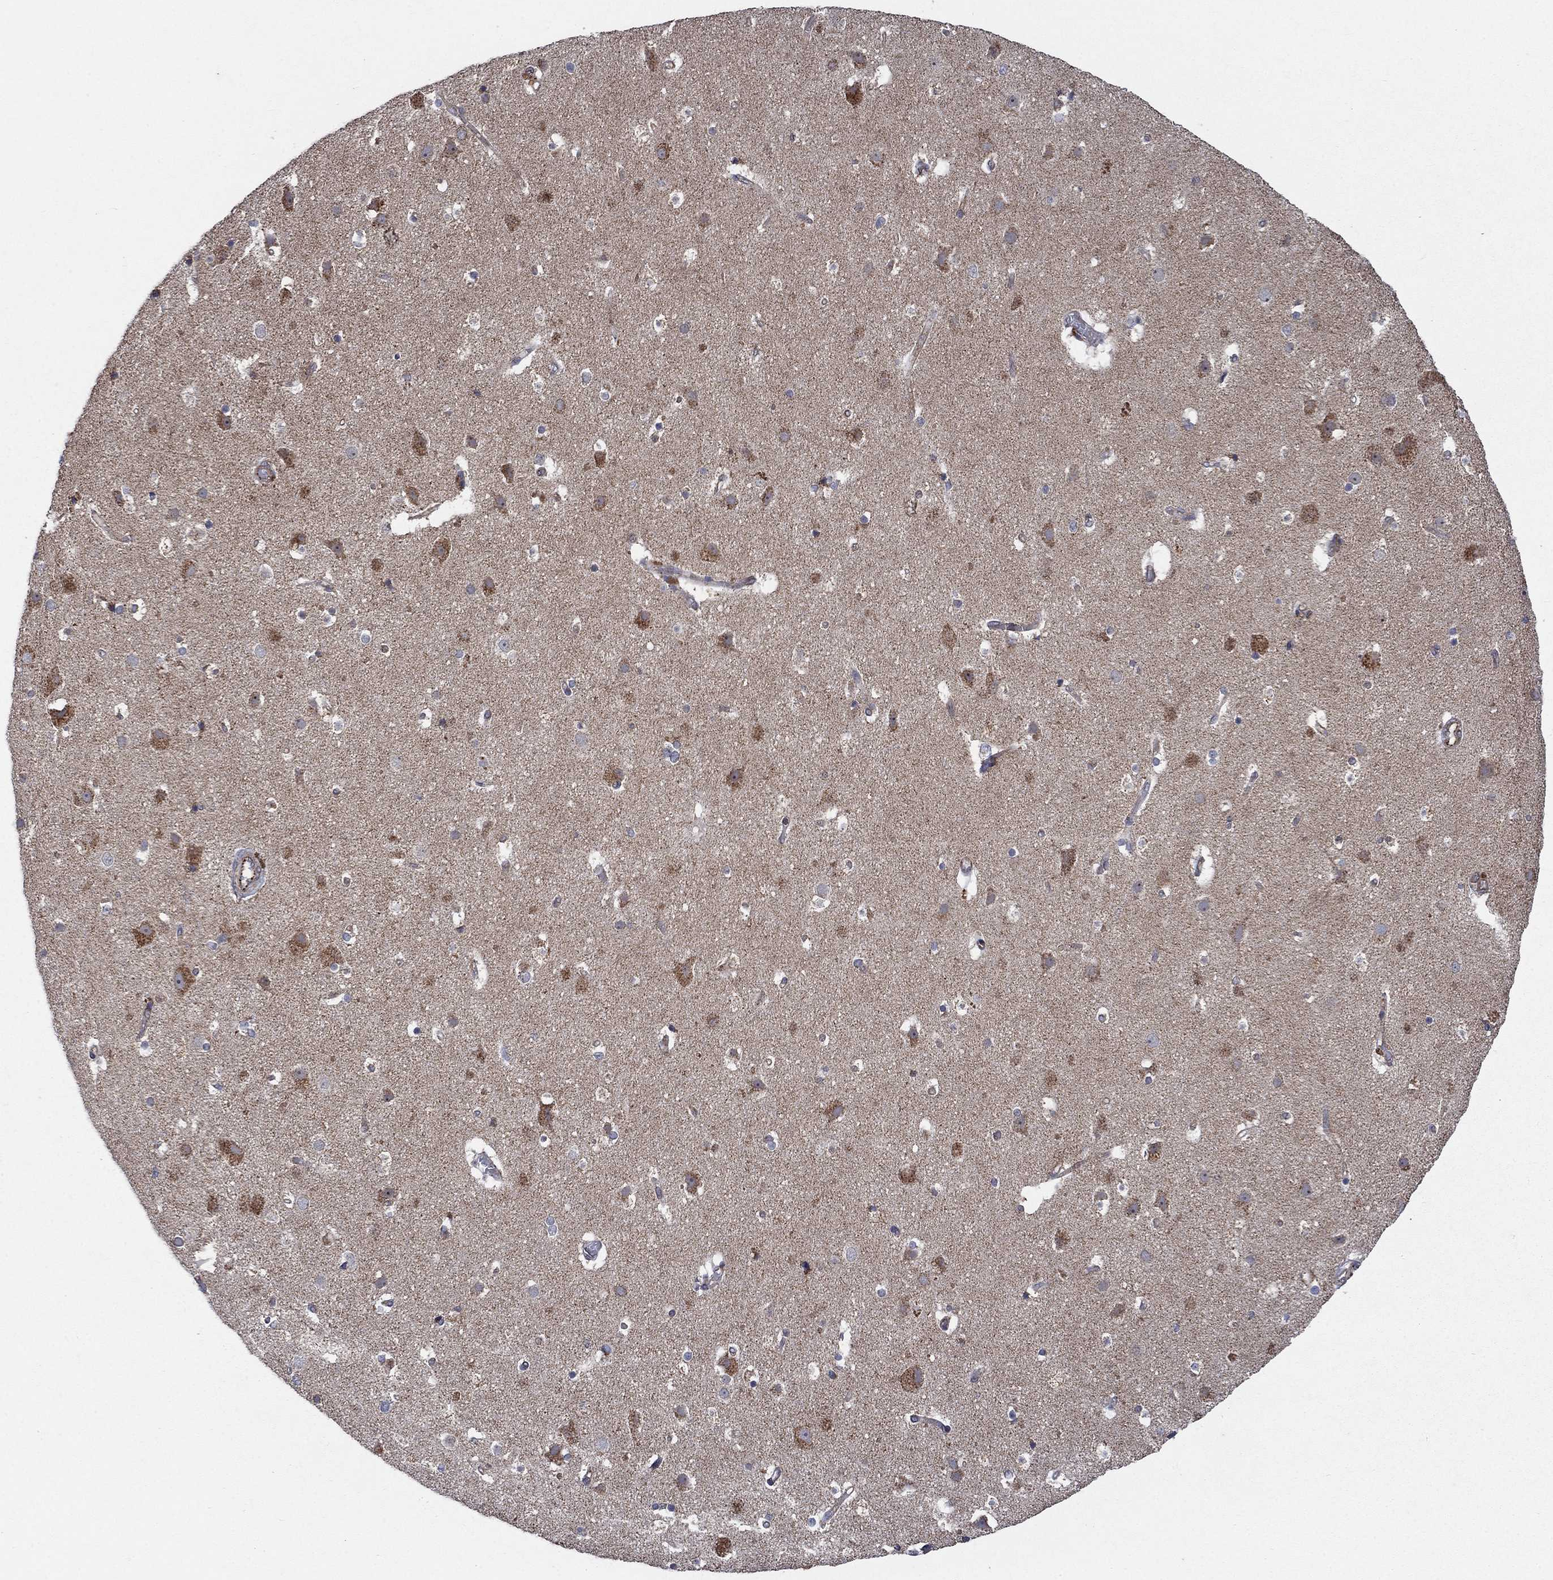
{"staining": {"intensity": "negative", "quantity": "none", "location": "none"}, "tissue": "cerebral cortex", "cell_type": "Endothelial cells", "image_type": "normal", "snomed": [{"axis": "morphology", "description": "Normal tissue, NOS"}, {"axis": "topography", "description": "Cerebral cortex"}], "caption": "High magnification brightfield microscopy of benign cerebral cortex stained with DAB (3,3'-diaminobenzidine) (brown) and counterstained with hematoxylin (blue): endothelial cells show no significant expression.", "gene": "NDUFC1", "patient": {"sex": "female", "age": 52}}